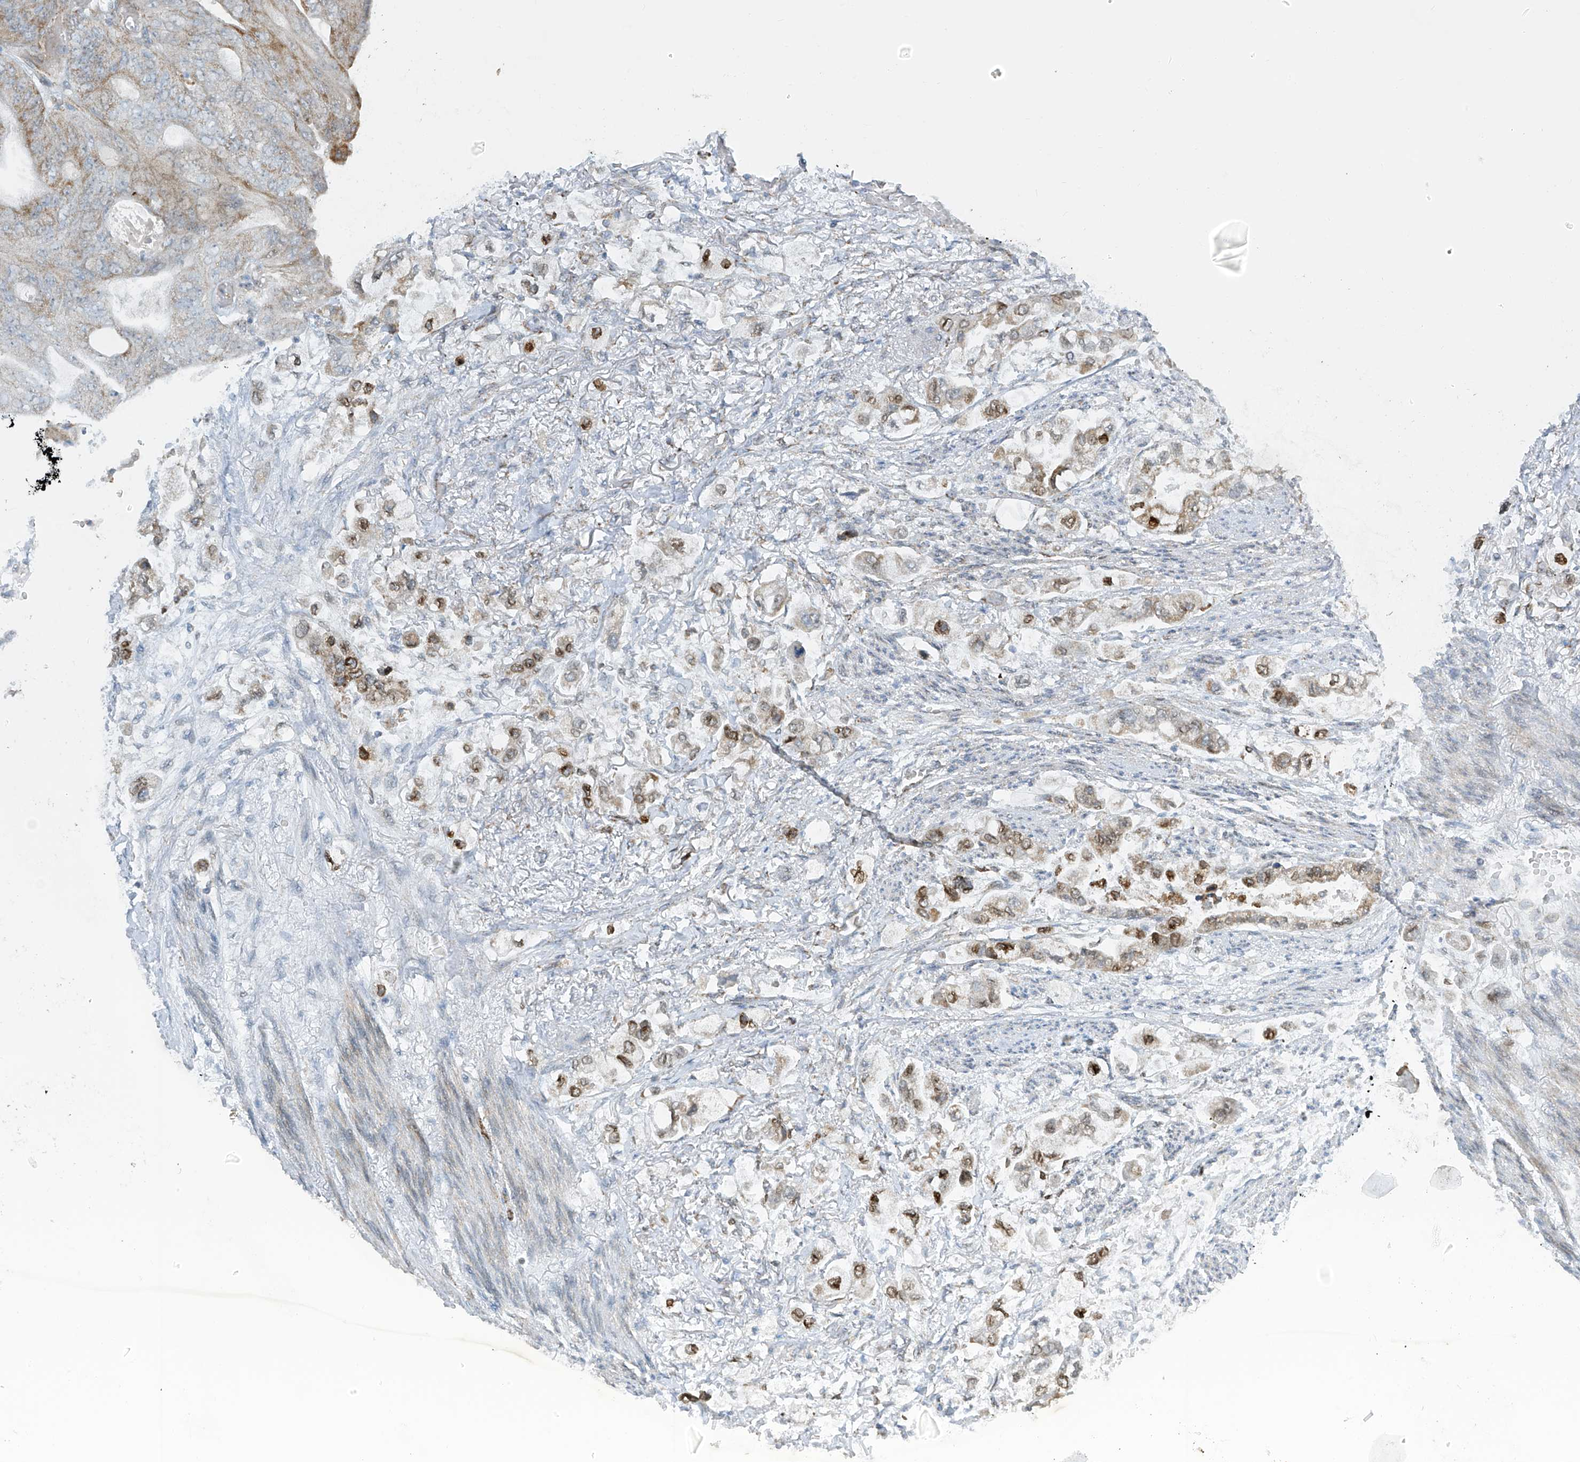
{"staining": {"intensity": "moderate", "quantity": "25%-75%", "location": "nuclear"}, "tissue": "stomach cancer", "cell_type": "Tumor cells", "image_type": "cancer", "snomed": [{"axis": "morphology", "description": "Adenocarcinoma, NOS"}, {"axis": "topography", "description": "Stomach"}], "caption": "Moderate nuclear expression is seen in approximately 25%-75% of tumor cells in stomach adenocarcinoma. (IHC, brightfield microscopy, high magnification).", "gene": "SMDT1", "patient": {"sex": "male", "age": 62}}